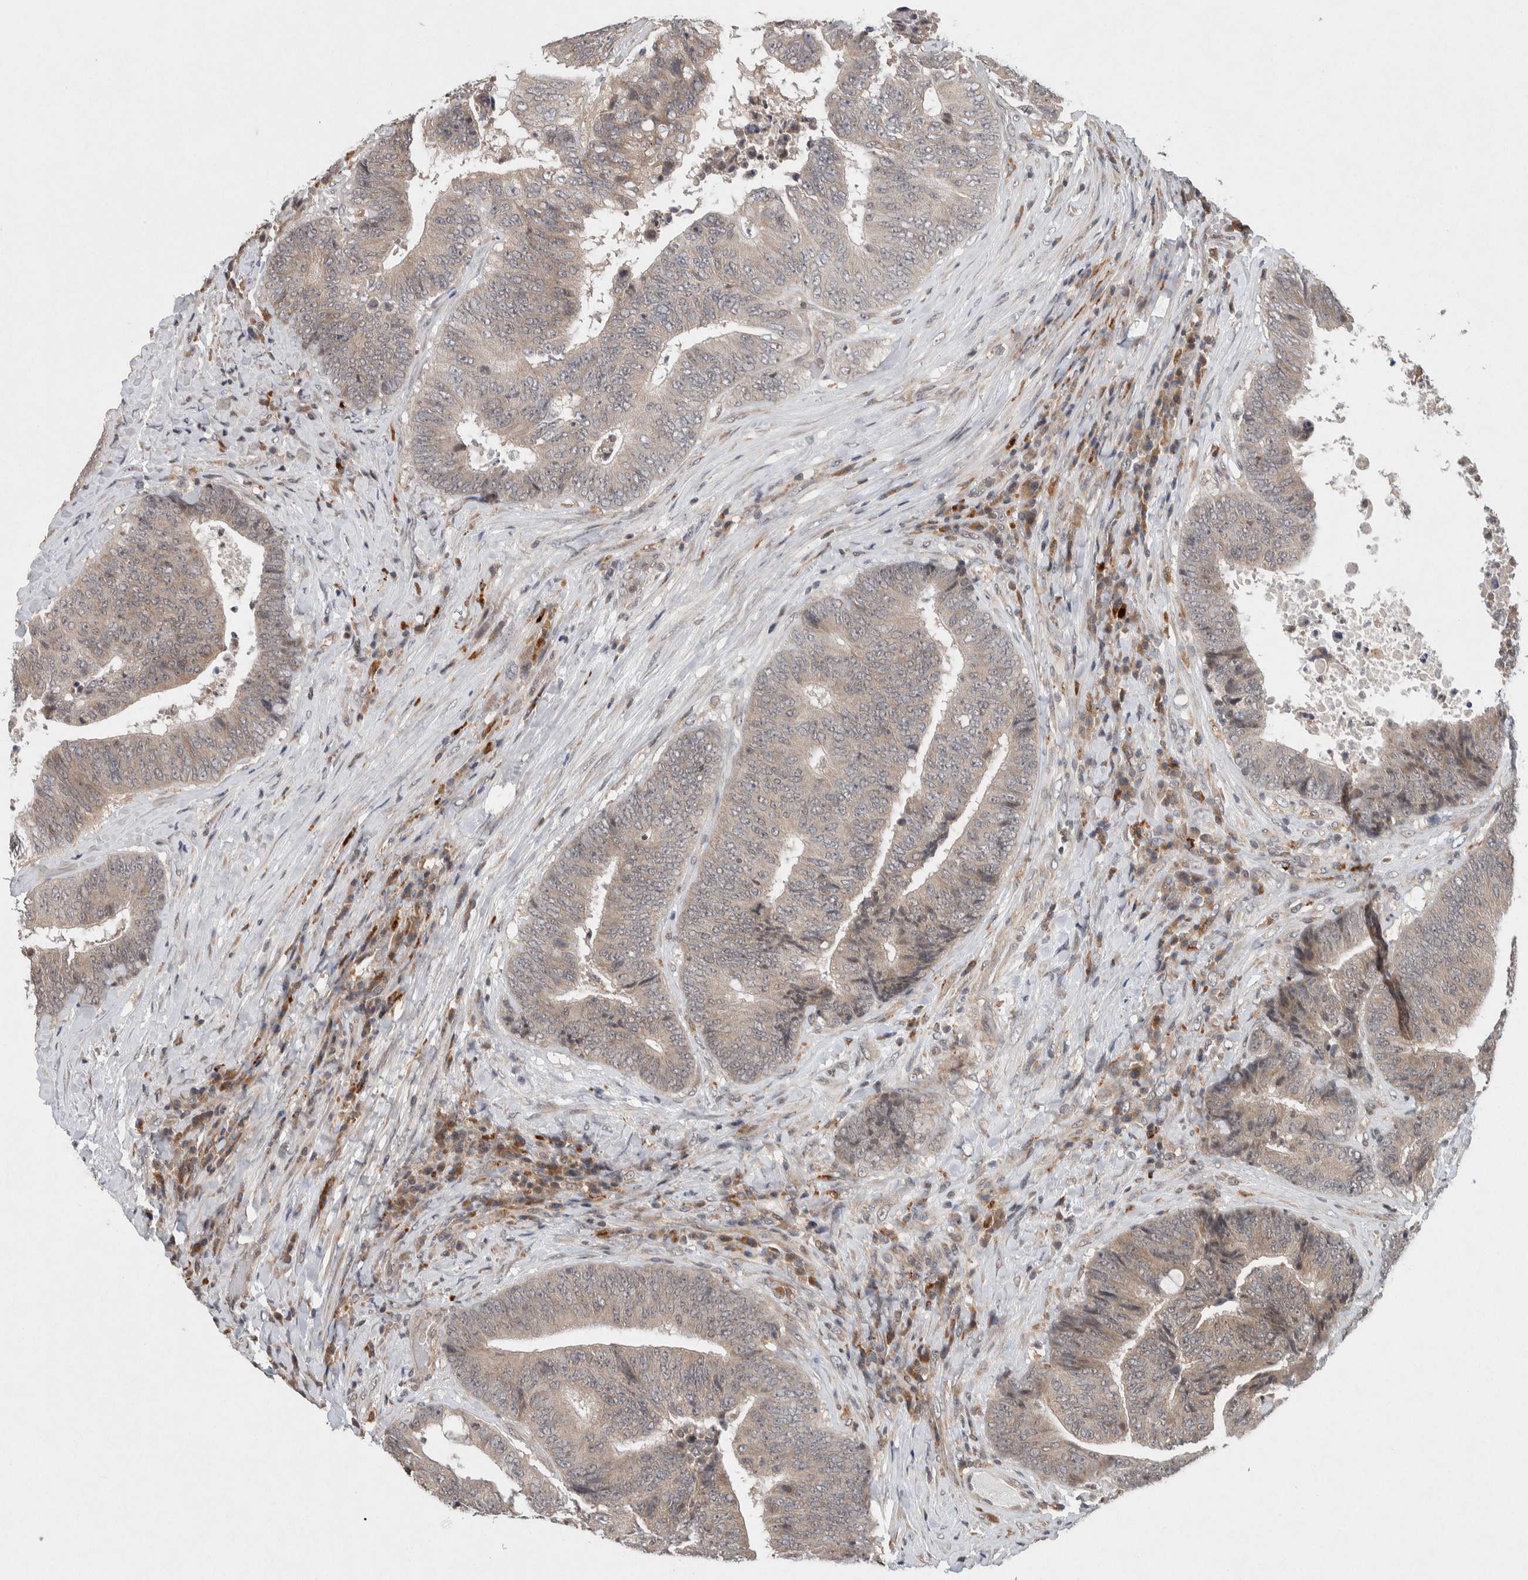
{"staining": {"intensity": "weak", "quantity": ">75%", "location": "cytoplasmic/membranous"}, "tissue": "colorectal cancer", "cell_type": "Tumor cells", "image_type": "cancer", "snomed": [{"axis": "morphology", "description": "Adenocarcinoma, NOS"}, {"axis": "topography", "description": "Rectum"}], "caption": "Weak cytoplasmic/membranous protein positivity is present in approximately >75% of tumor cells in colorectal adenocarcinoma. (Brightfield microscopy of DAB IHC at high magnification).", "gene": "KCNK1", "patient": {"sex": "male", "age": 72}}